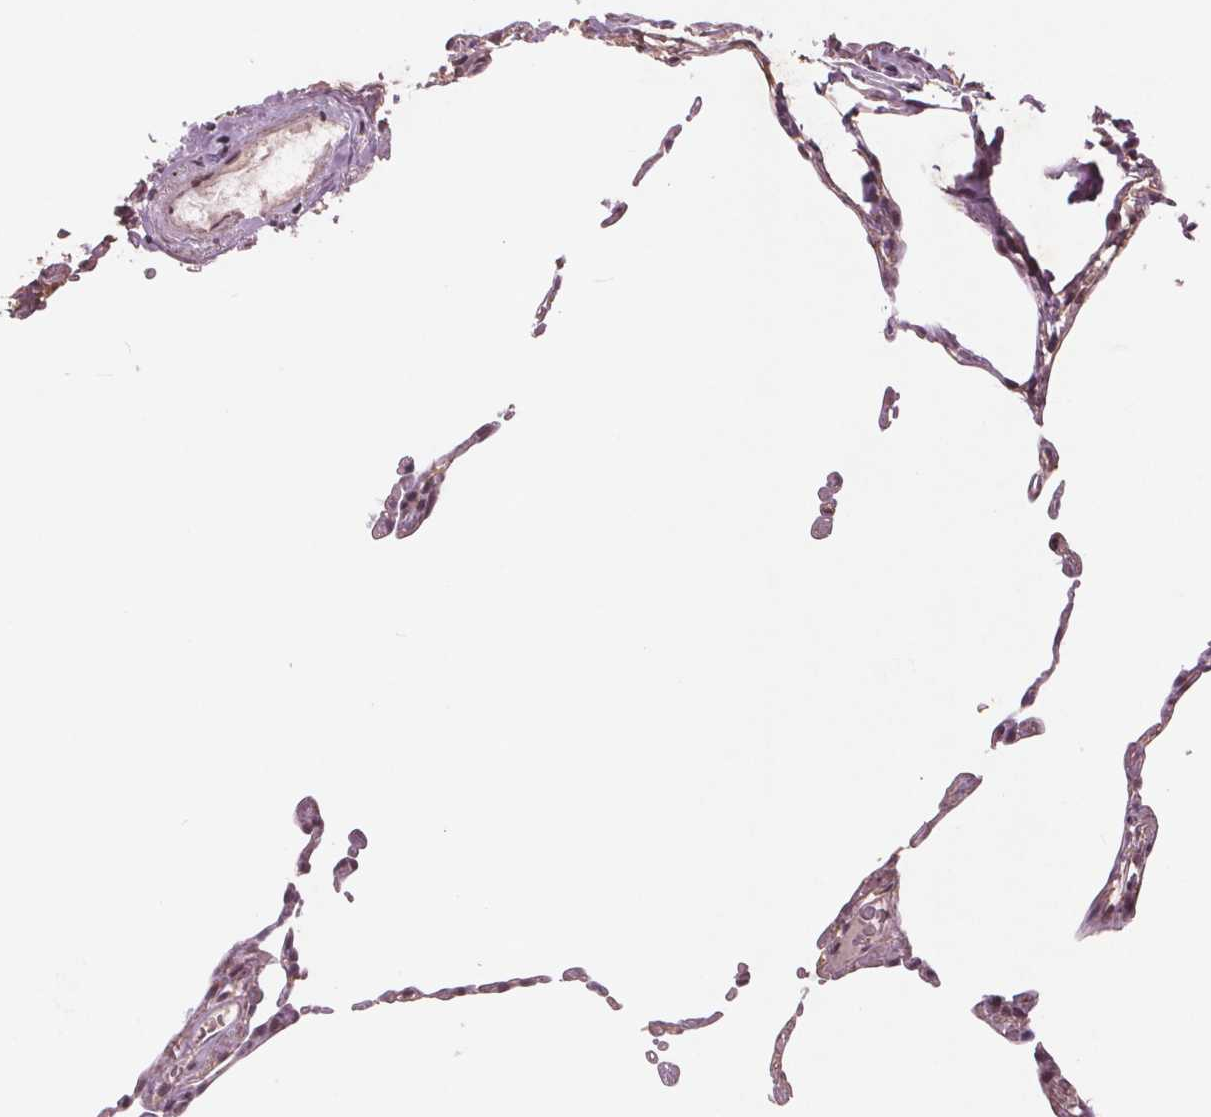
{"staining": {"intensity": "moderate", "quantity": ">75%", "location": "nuclear"}, "tissue": "lung", "cell_type": "Alveolar cells", "image_type": "normal", "snomed": [{"axis": "morphology", "description": "Normal tissue, NOS"}, {"axis": "topography", "description": "Lung"}], "caption": "Protein staining by immunohistochemistry displays moderate nuclear staining in about >75% of alveolar cells in normal lung.", "gene": "RPS6KA2", "patient": {"sex": "female", "age": 57}}